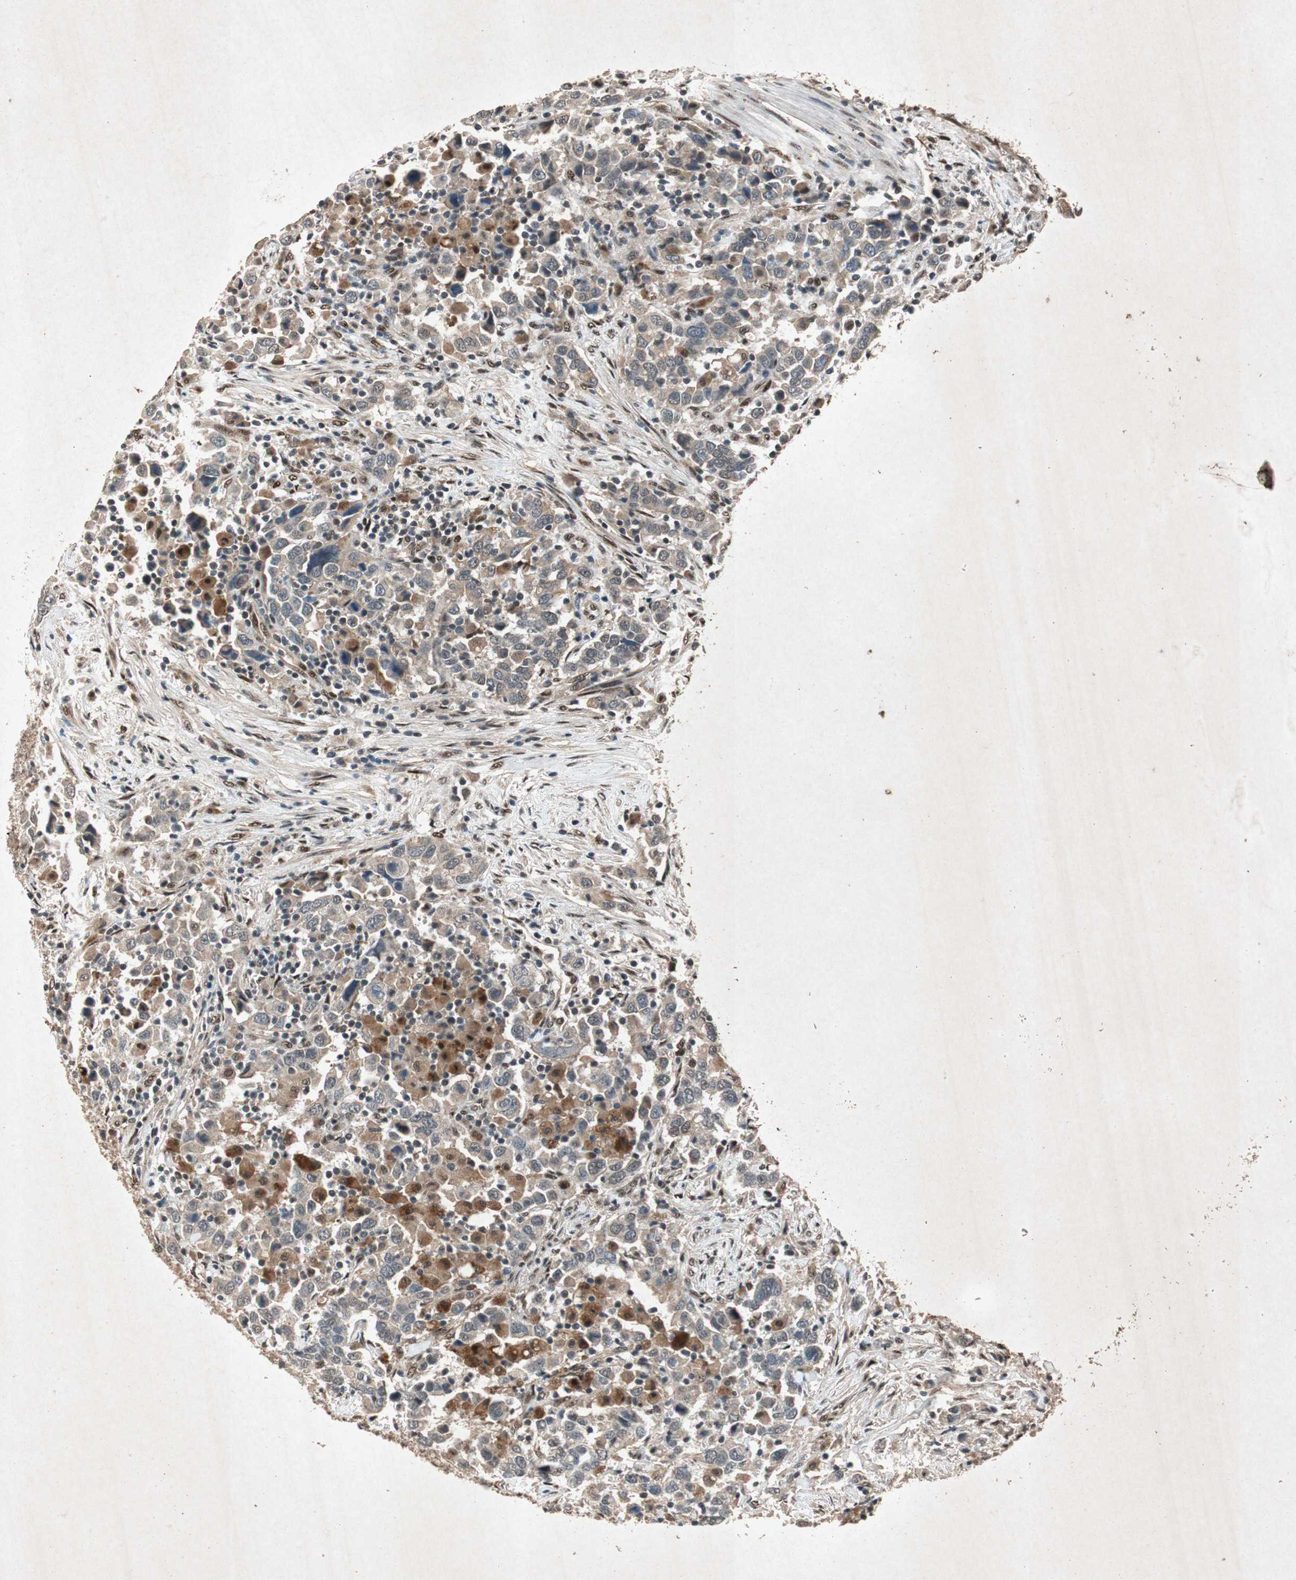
{"staining": {"intensity": "weak", "quantity": "25%-75%", "location": "cytoplasmic/membranous,nuclear"}, "tissue": "urothelial cancer", "cell_type": "Tumor cells", "image_type": "cancer", "snomed": [{"axis": "morphology", "description": "Urothelial carcinoma, High grade"}, {"axis": "topography", "description": "Urinary bladder"}], "caption": "Protein staining by immunohistochemistry reveals weak cytoplasmic/membranous and nuclear staining in about 25%-75% of tumor cells in urothelial cancer.", "gene": "PML", "patient": {"sex": "male", "age": 61}}